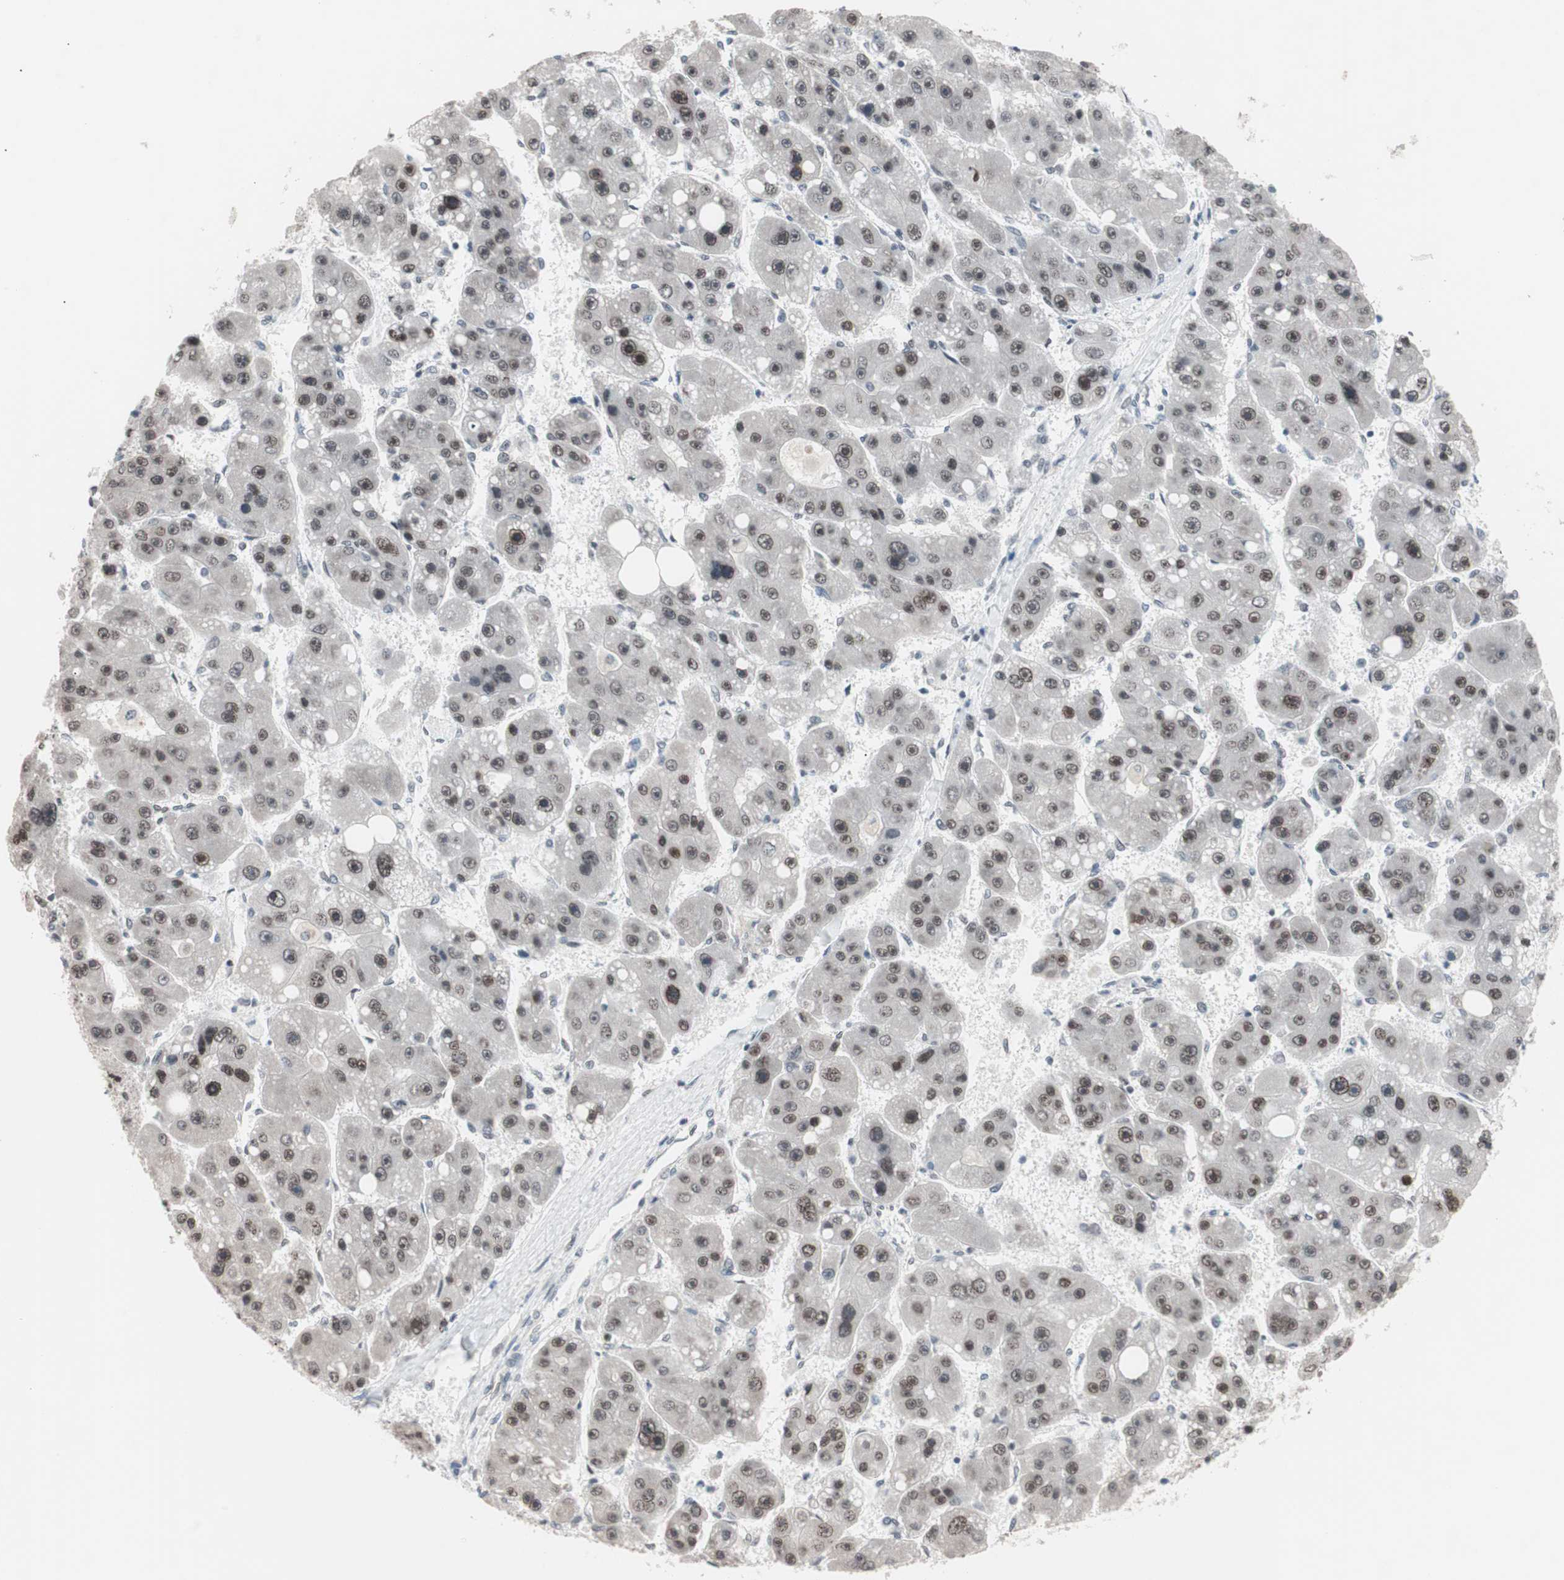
{"staining": {"intensity": "moderate", "quantity": "25%-75%", "location": "nuclear"}, "tissue": "liver cancer", "cell_type": "Tumor cells", "image_type": "cancer", "snomed": [{"axis": "morphology", "description": "Carcinoma, Hepatocellular, NOS"}, {"axis": "topography", "description": "Liver"}], "caption": "DAB (3,3'-diaminobenzidine) immunohistochemical staining of liver cancer shows moderate nuclear protein staining in about 25%-75% of tumor cells. (brown staining indicates protein expression, while blue staining denotes nuclei).", "gene": "LIG3", "patient": {"sex": "female", "age": 61}}